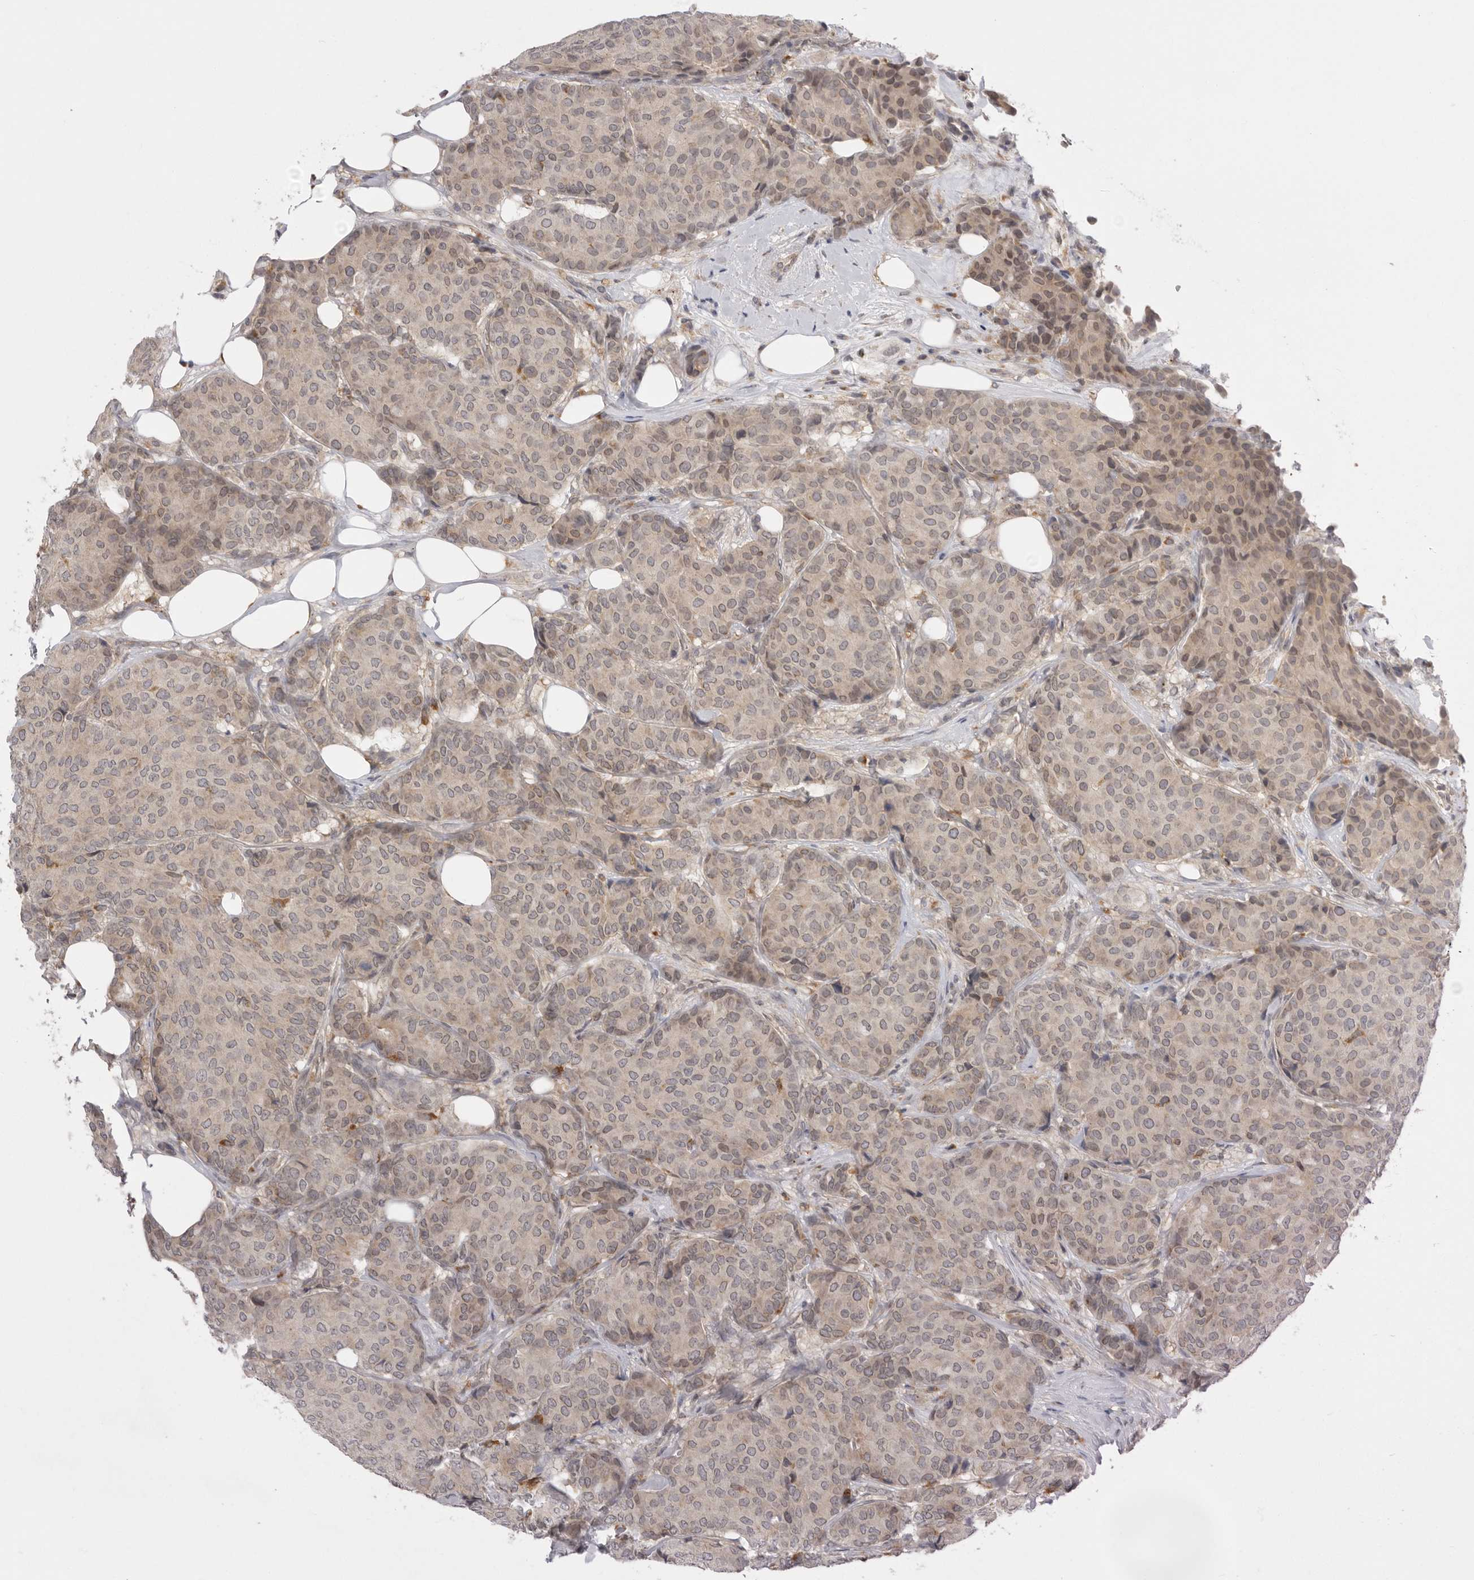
{"staining": {"intensity": "weak", "quantity": "25%-75%", "location": "cytoplasmic/membranous"}, "tissue": "breast cancer", "cell_type": "Tumor cells", "image_type": "cancer", "snomed": [{"axis": "morphology", "description": "Duct carcinoma"}, {"axis": "topography", "description": "Breast"}], "caption": "Intraductal carcinoma (breast) stained with a protein marker shows weak staining in tumor cells.", "gene": "TLR3", "patient": {"sex": "female", "age": 75}}